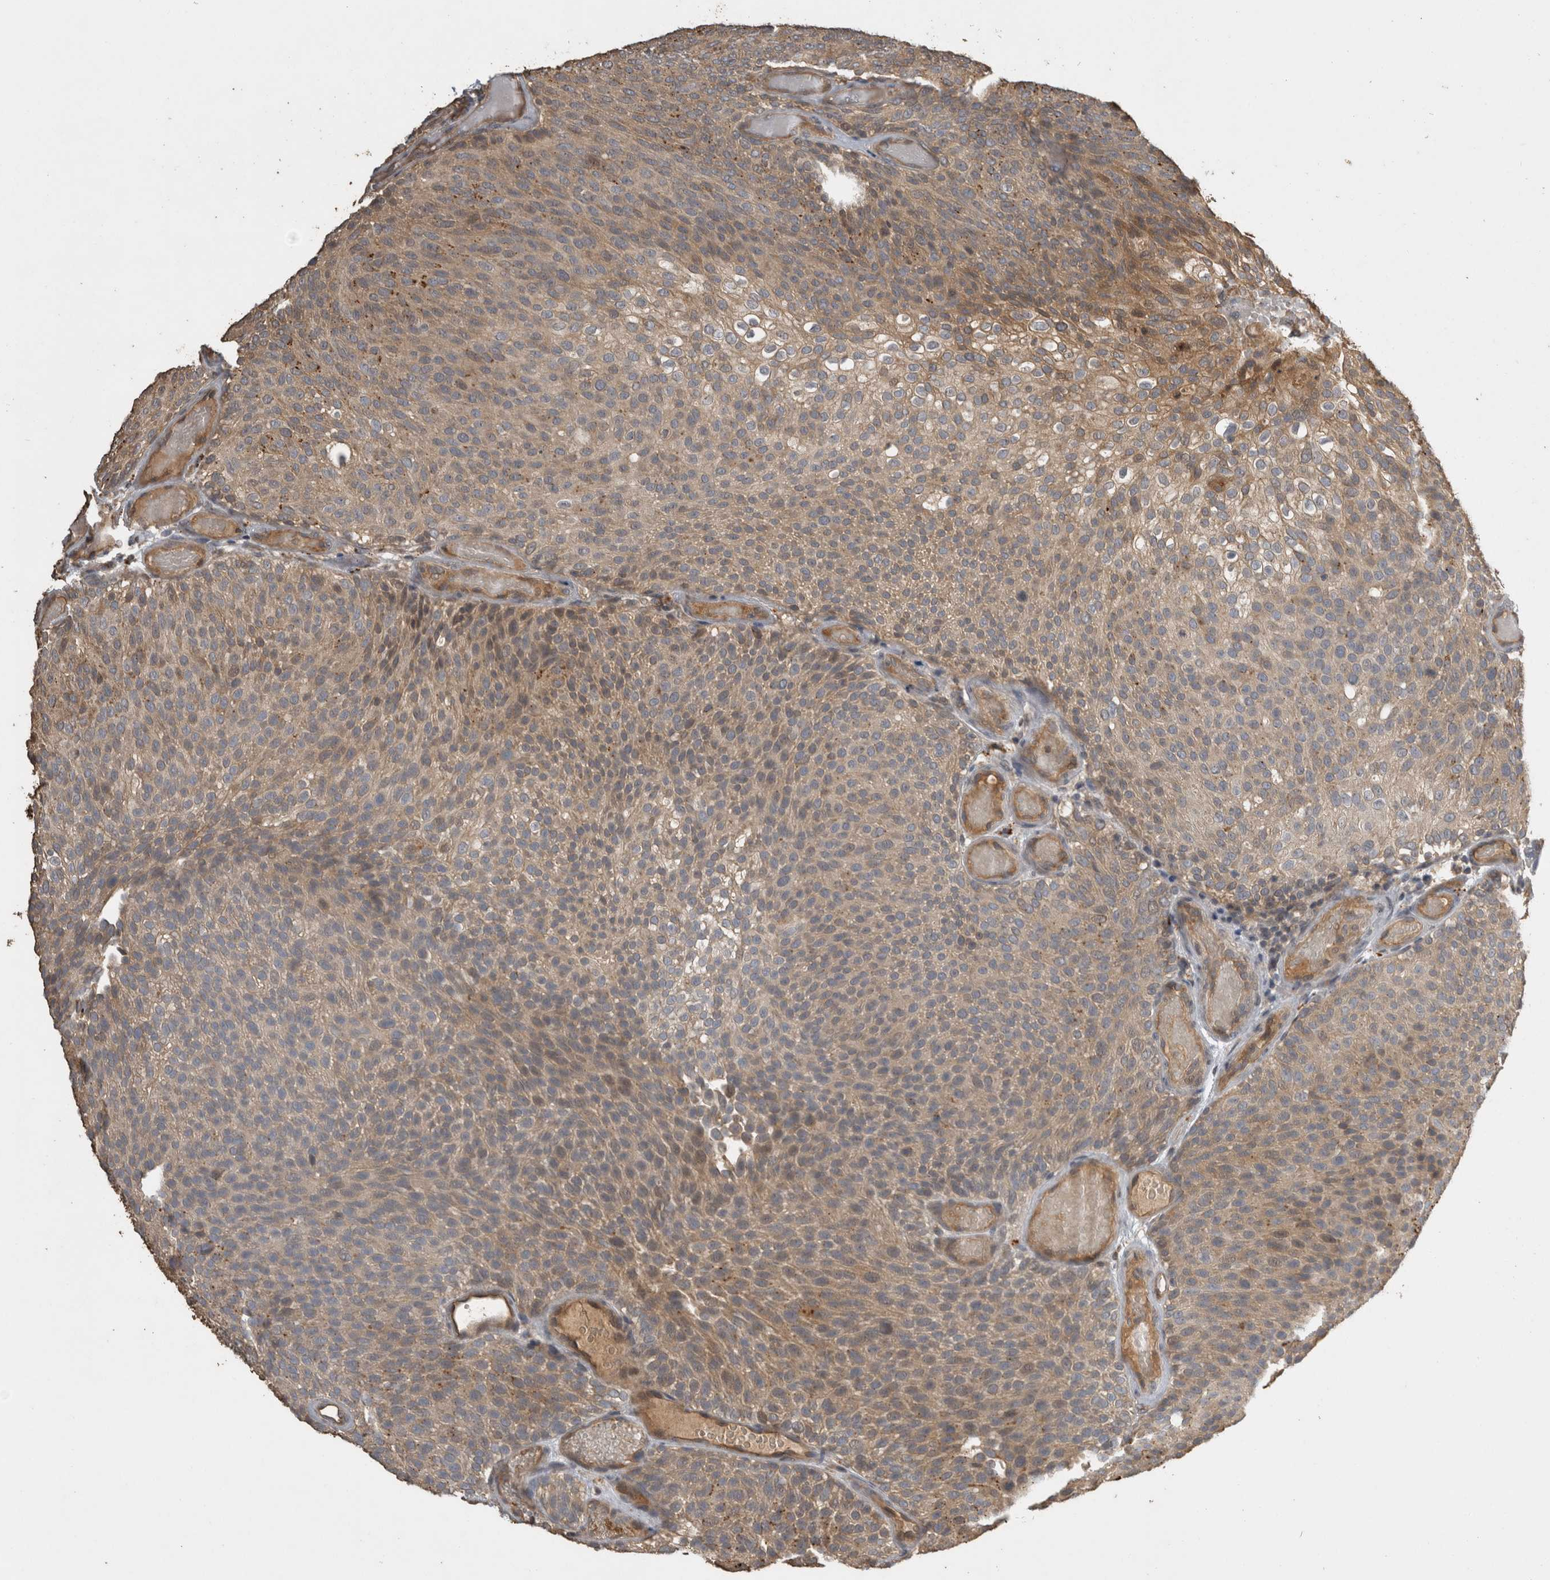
{"staining": {"intensity": "weak", "quantity": ">75%", "location": "cytoplasmic/membranous"}, "tissue": "urothelial cancer", "cell_type": "Tumor cells", "image_type": "cancer", "snomed": [{"axis": "morphology", "description": "Urothelial carcinoma, Low grade"}, {"axis": "topography", "description": "Urinary bladder"}], "caption": "Tumor cells demonstrate weak cytoplasmic/membranous staining in about >75% of cells in urothelial cancer. The protein is shown in brown color, while the nuclei are stained blue.", "gene": "RHPN1", "patient": {"sex": "male", "age": 78}}